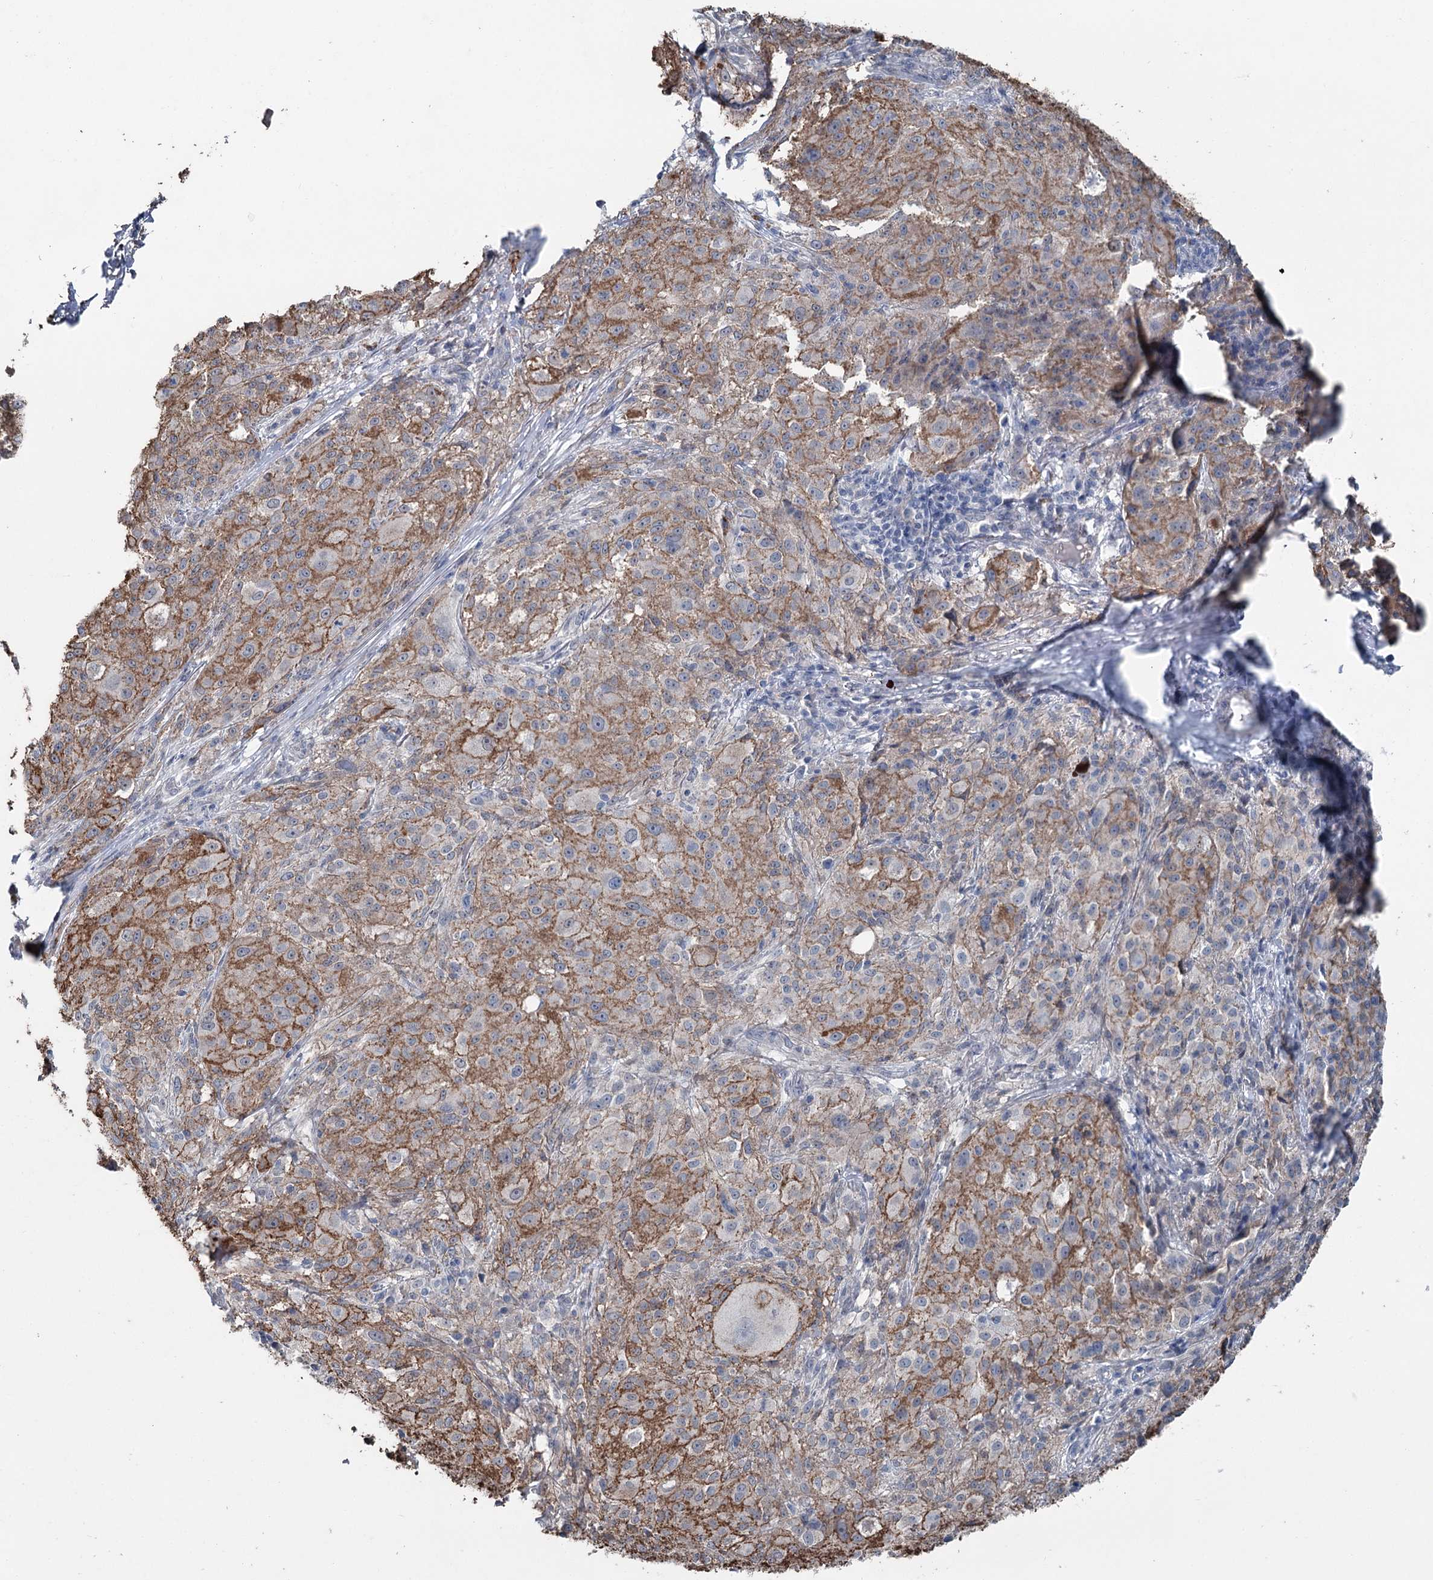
{"staining": {"intensity": "strong", "quantity": ">75%", "location": "cytoplasmic/membranous"}, "tissue": "melanoma", "cell_type": "Tumor cells", "image_type": "cancer", "snomed": [{"axis": "morphology", "description": "Necrosis, NOS"}, {"axis": "morphology", "description": "Malignant melanoma, NOS"}, {"axis": "topography", "description": "Skin"}], "caption": "Immunohistochemical staining of malignant melanoma reveals high levels of strong cytoplasmic/membranous expression in approximately >75% of tumor cells.", "gene": "FAM120B", "patient": {"sex": "female", "age": 87}}